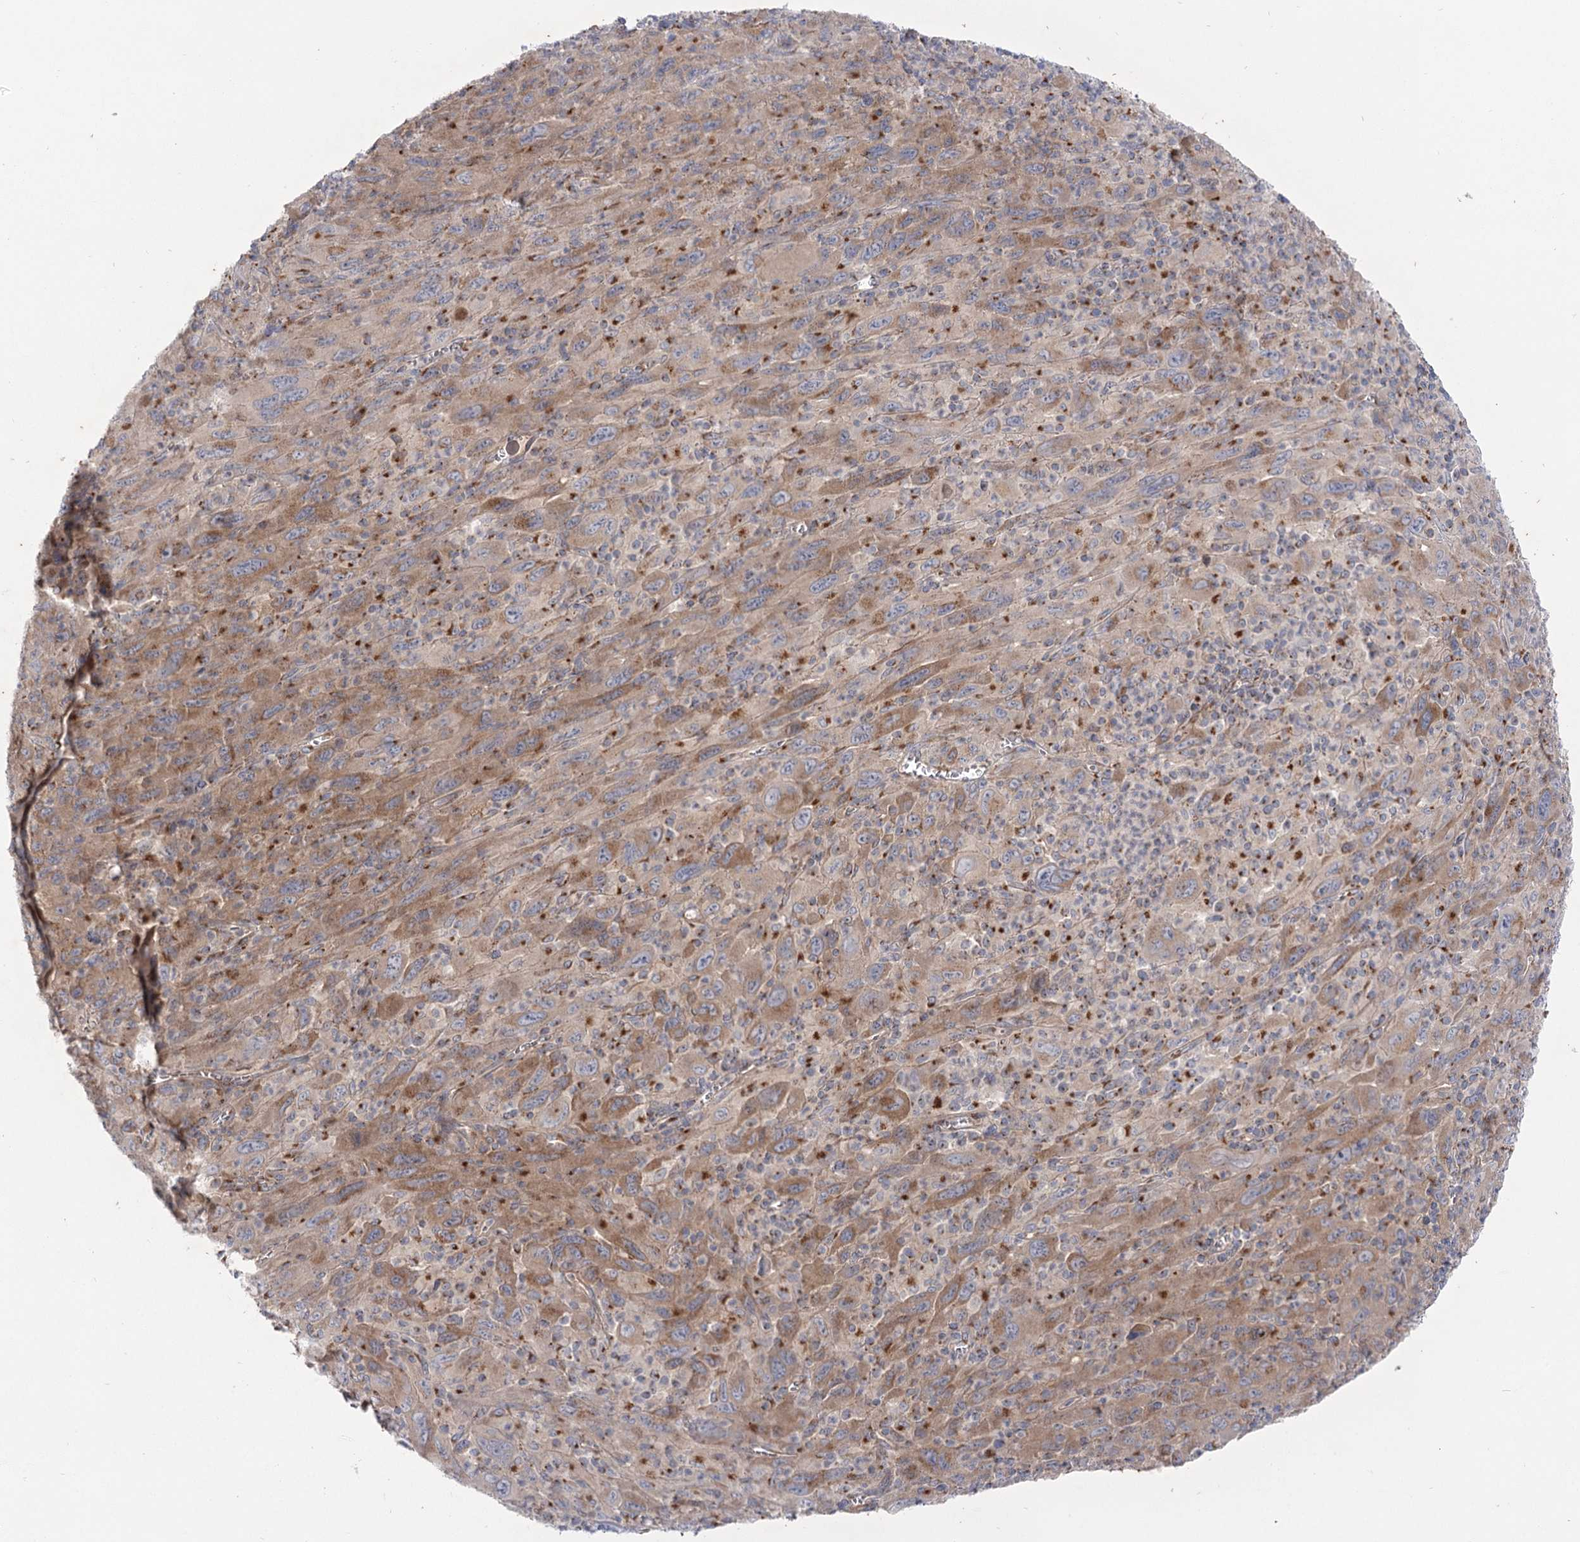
{"staining": {"intensity": "moderate", "quantity": ">75%", "location": "cytoplasmic/membranous"}, "tissue": "melanoma", "cell_type": "Tumor cells", "image_type": "cancer", "snomed": [{"axis": "morphology", "description": "Malignant melanoma, Metastatic site"}, {"axis": "topography", "description": "Skin"}], "caption": "Tumor cells display medium levels of moderate cytoplasmic/membranous staining in approximately >75% of cells in human melanoma.", "gene": "GBF1", "patient": {"sex": "female", "age": 56}}